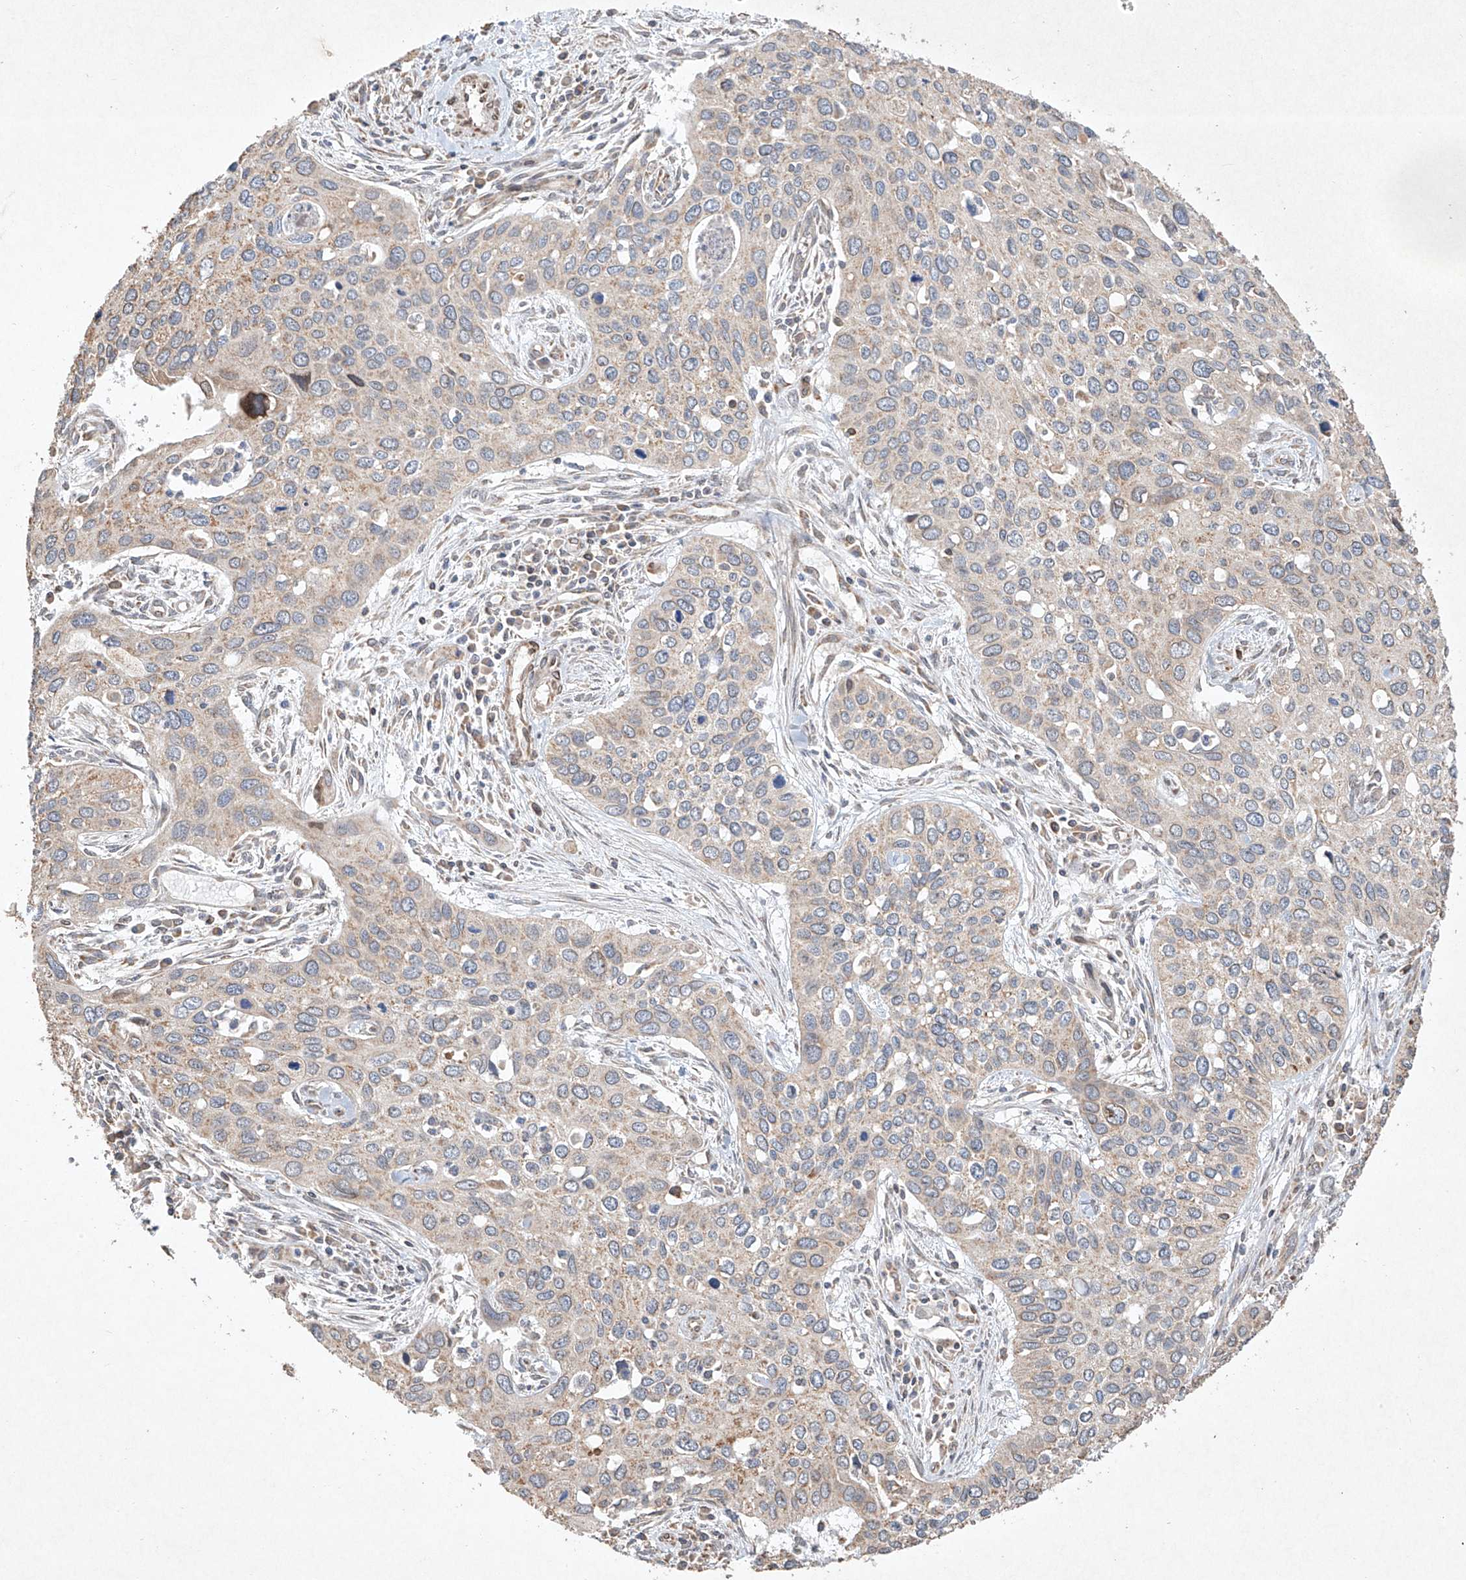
{"staining": {"intensity": "weak", "quantity": ">75%", "location": "cytoplasmic/membranous"}, "tissue": "cervical cancer", "cell_type": "Tumor cells", "image_type": "cancer", "snomed": [{"axis": "morphology", "description": "Squamous cell carcinoma, NOS"}, {"axis": "topography", "description": "Cervix"}], "caption": "A brown stain highlights weak cytoplasmic/membranous positivity of a protein in cervical squamous cell carcinoma tumor cells. The staining is performed using DAB brown chromogen to label protein expression. The nuclei are counter-stained blue using hematoxylin.", "gene": "SEMA3B", "patient": {"sex": "female", "age": 55}}